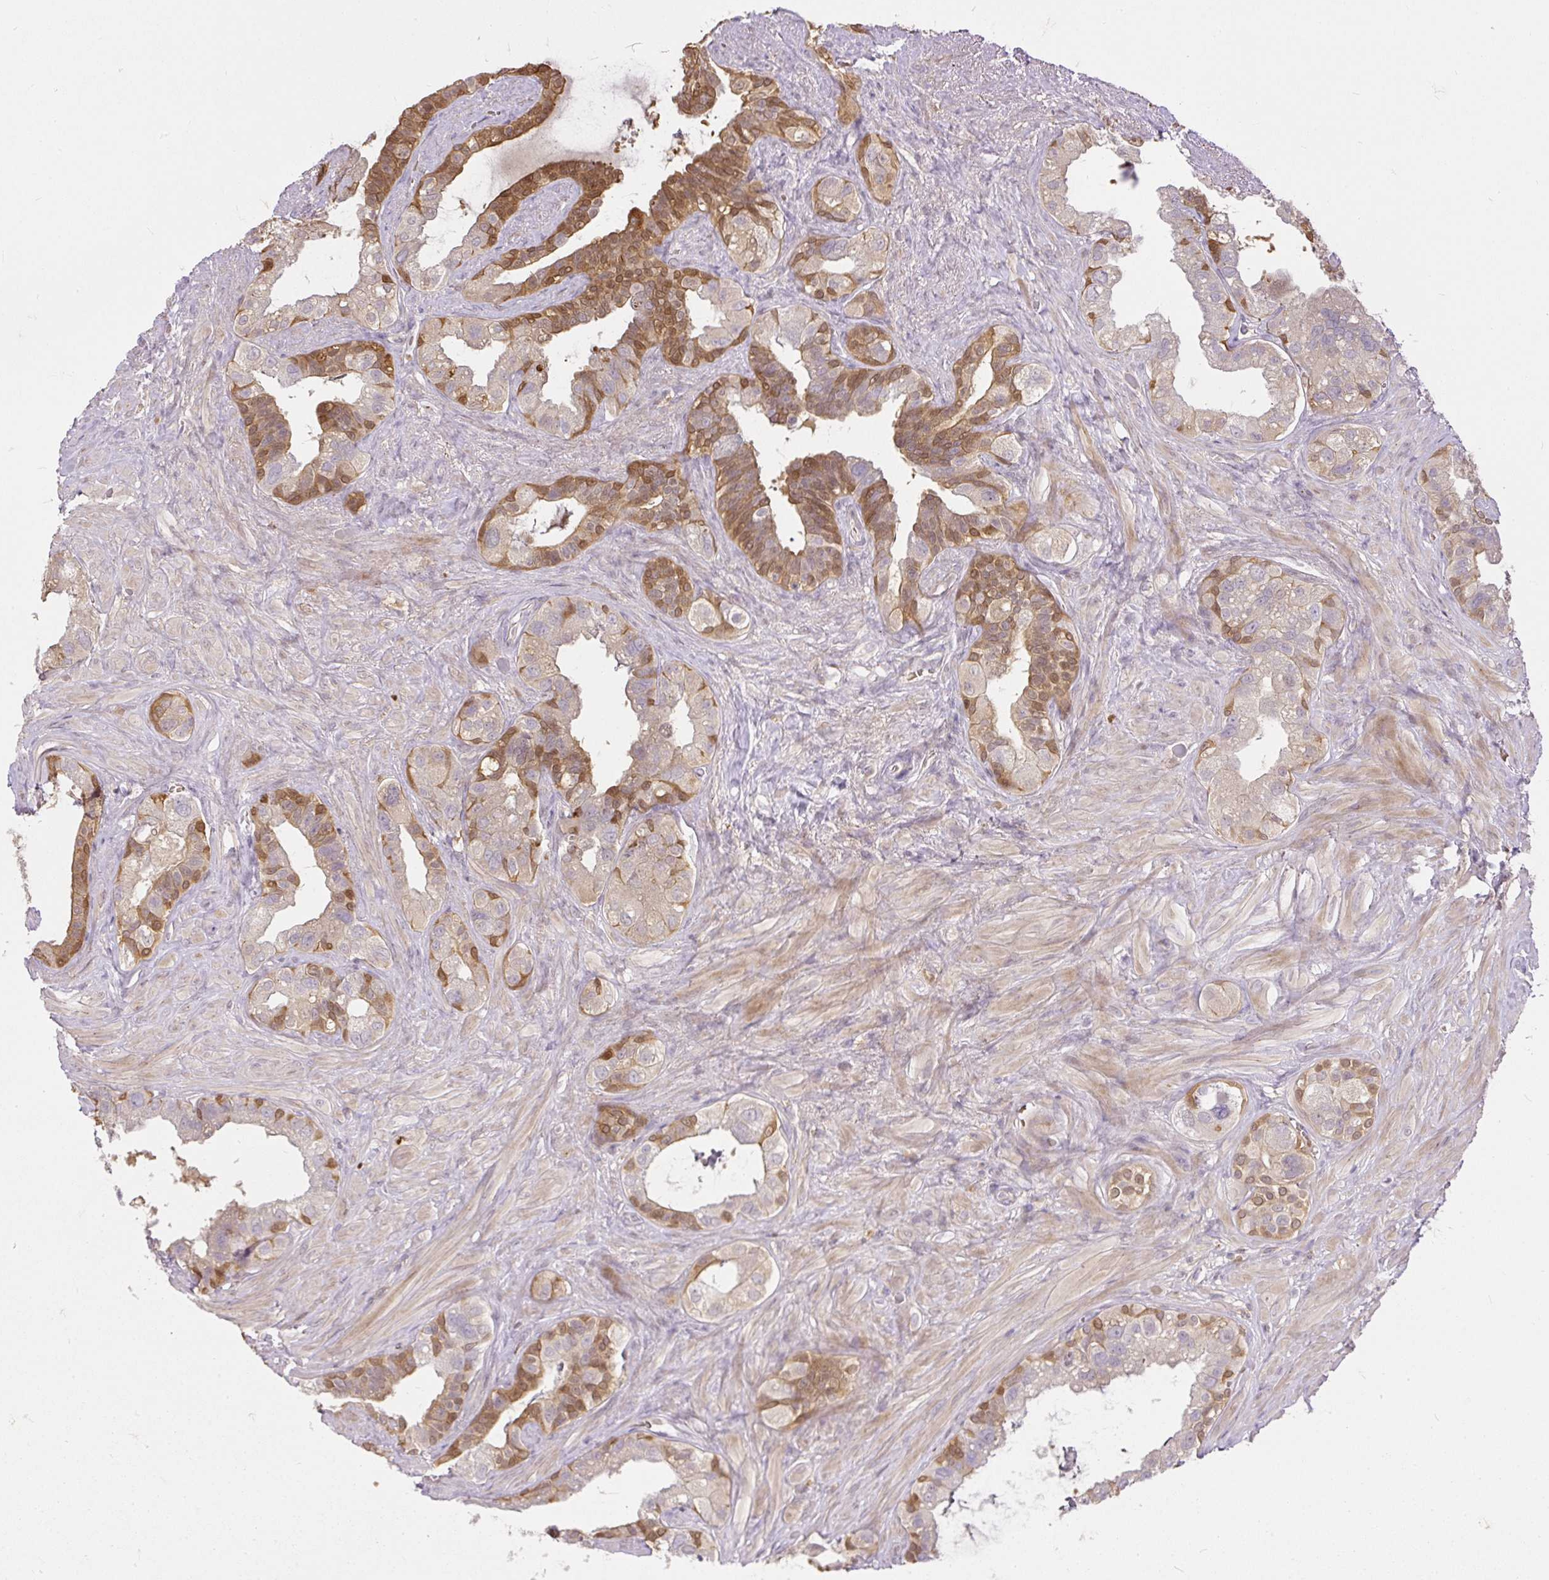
{"staining": {"intensity": "moderate", "quantity": "25%-75%", "location": "cytoplasmic/membranous,nuclear"}, "tissue": "seminal vesicle", "cell_type": "Glandular cells", "image_type": "normal", "snomed": [{"axis": "morphology", "description": "Normal tissue, NOS"}, {"axis": "topography", "description": "Seminal veicle"}, {"axis": "topography", "description": "Peripheral nerve tissue"}], "caption": "IHC staining of normal seminal vesicle, which displays medium levels of moderate cytoplasmic/membranous,nuclear staining in approximately 25%-75% of glandular cells indicating moderate cytoplasmic/membranous,nuclear protein staining. The staining was performed using DAB (3,3'-diaminobenzidine) (brown) for protein detection and nuclei were counterstained in hematoxylin (blue).", "gene": "AP5S1", "patient": {"sex": "male", "age": 76}}